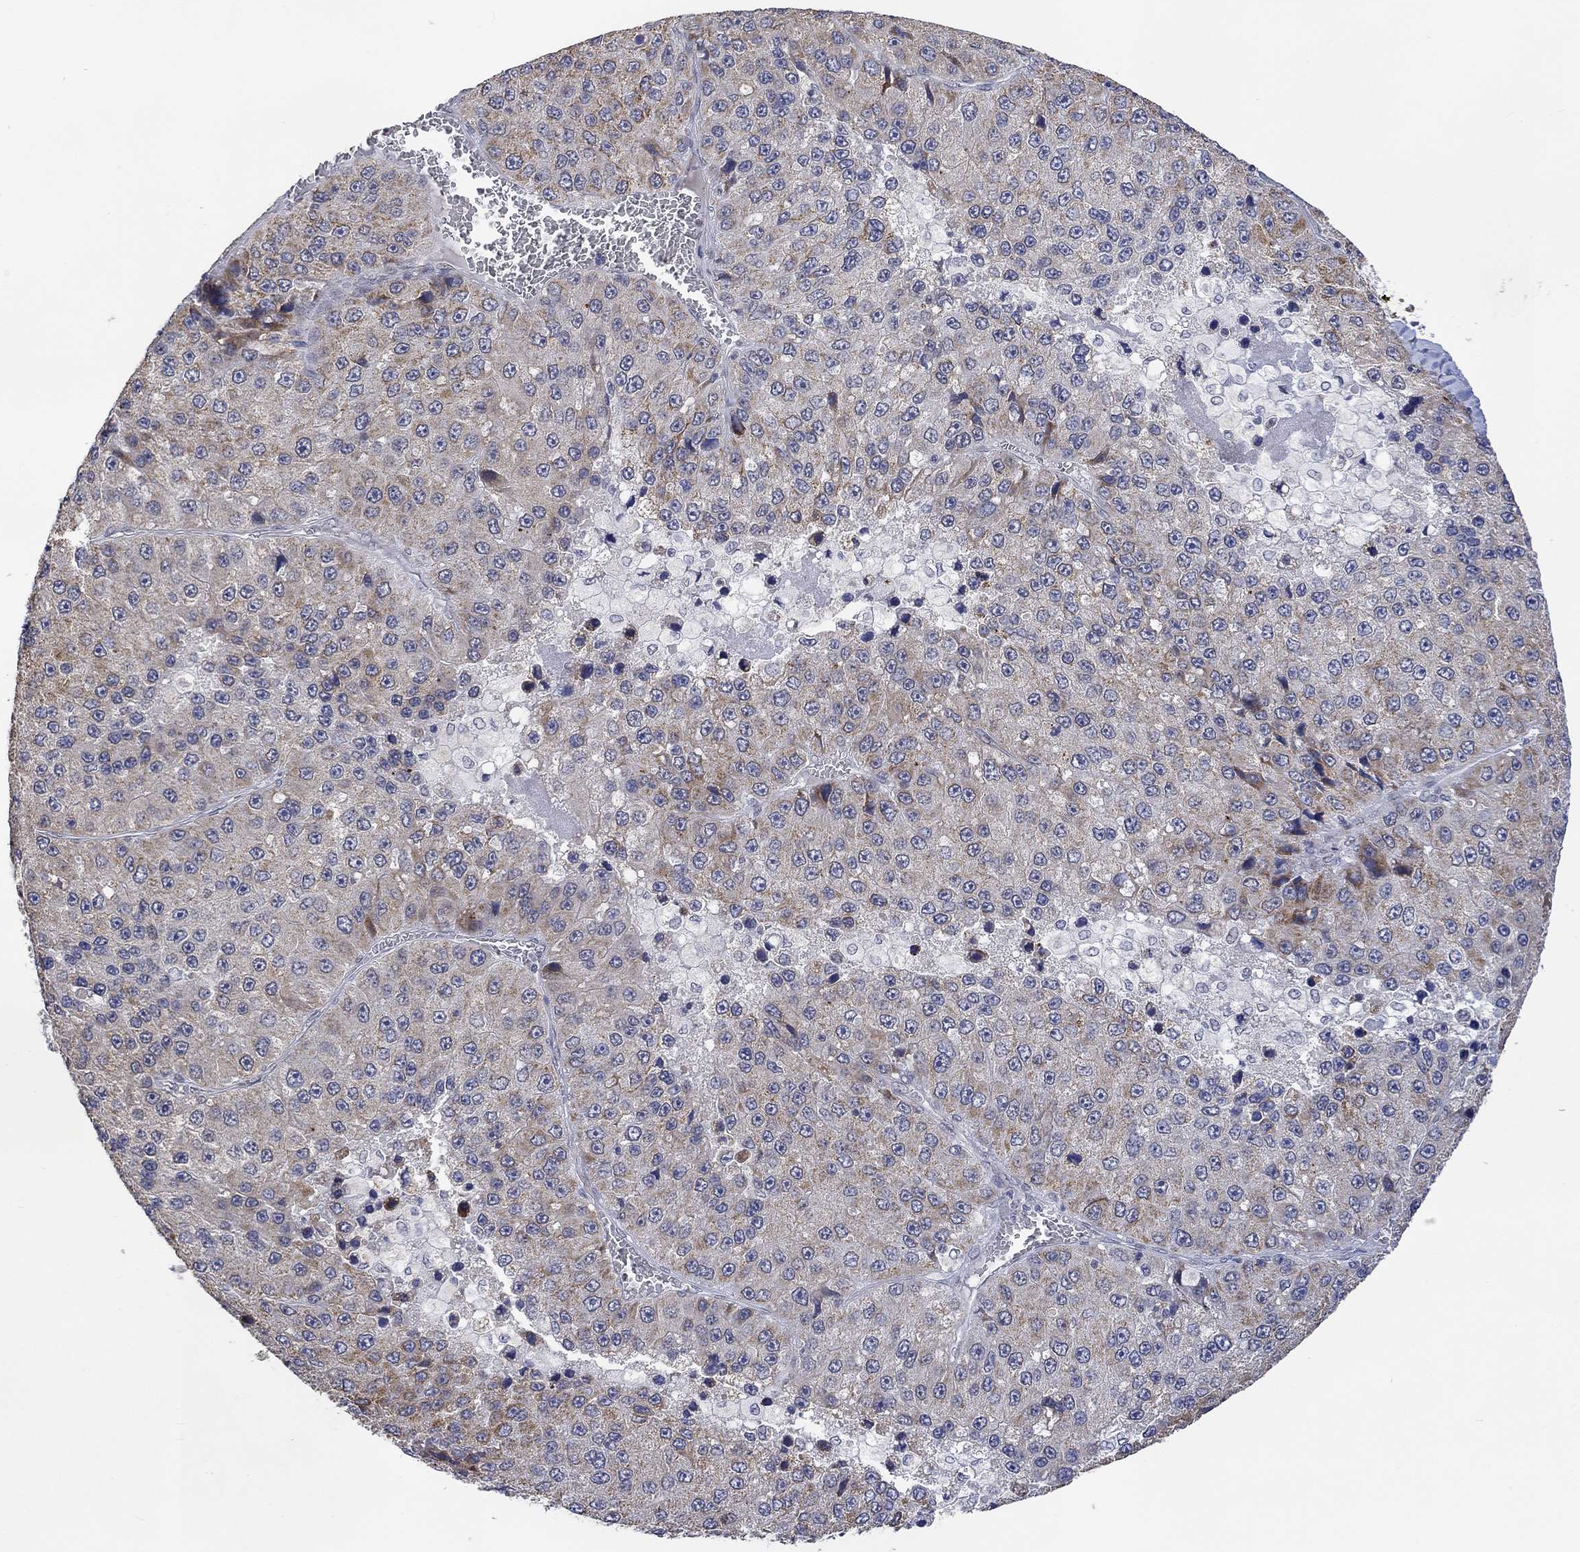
{"staining": {"intensity": "weak", "quantity": "25%-75%", "location": "cytoplasmic/membranous"}, "tissue": "liver cancer", "cell_type": "Tumor cells", "image_type": "cancer", "snomed": [{"axis": "morphology", "description": "Carcinoma, Hepatocellular, NOS"}, {"axis": "topography", "description": "Liver"}], "caption": "Tumor cells demonstrate low levels of weak cytoplasmic/membranous positivity in approximately 25%-75% of cells in human liver cancer. (Stains: DAB (3,3'-diaminobenzidine) in brown, nuclei in blue, Microscopy: brightfield microscopy at high magnification).", "gene": "SLC48A1", "patient": {"sex": "female", "age": 73}}